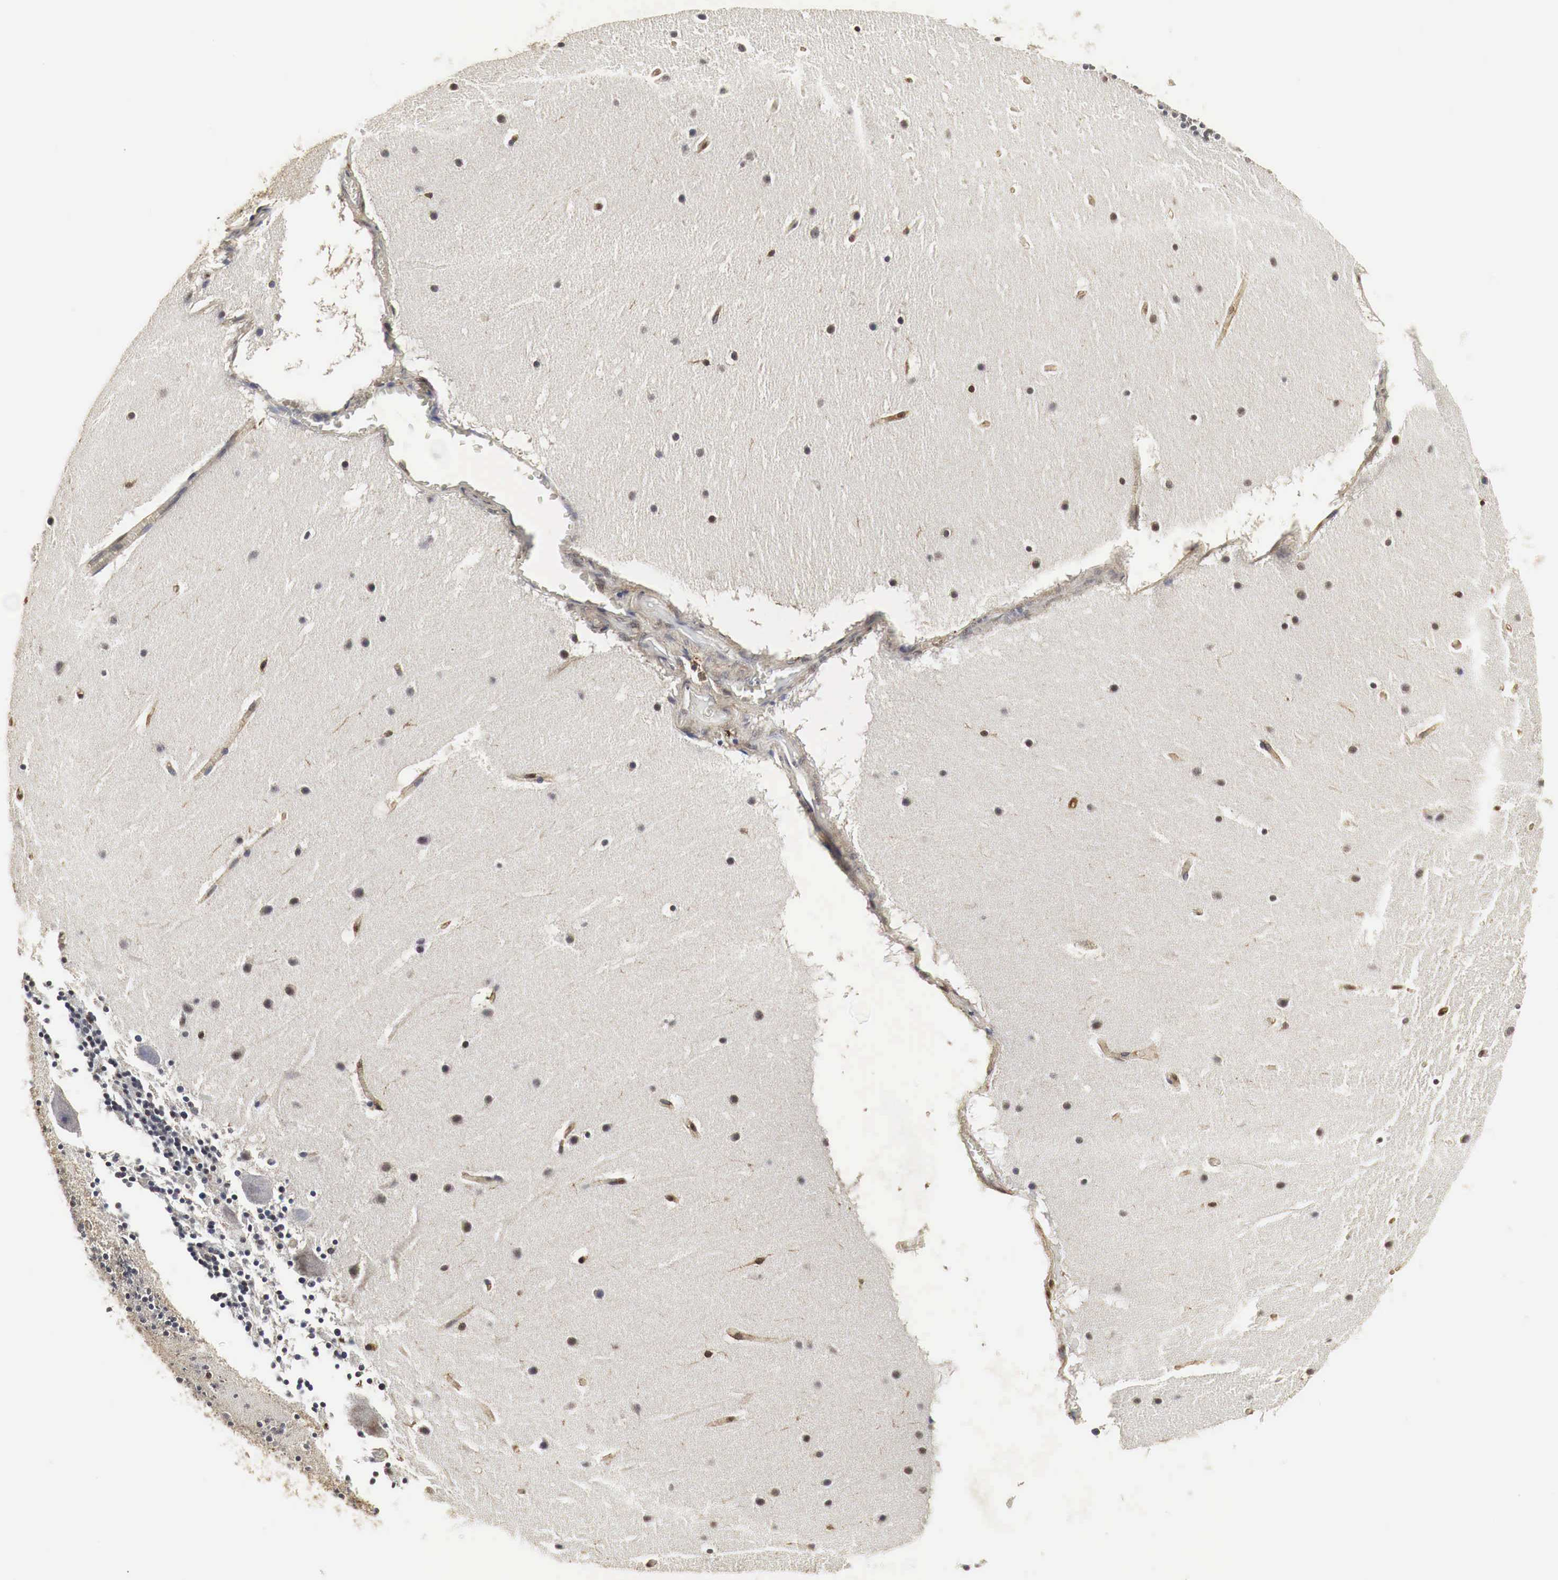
{"staining": {"intensity": "weak", "quantity": "25%-75%", "location": "cytoplasmic/membranous"}, "tissue": "cerebellum", "cell_type": "Cells in granular layer", "image_type": "normal", "snomed": [{"axis": "morphology", "description": "Normal tissue, NOS"}, {"axis": "topography", "description": "Cerebellum"}], "caption": "Cells in granular layer demonstrate low levels of weak cytoplasmic/membranous staining in approximately 25%-75% of cells in normal human cerebellum.", "gene": "SPIN1", "patient": {"sex": "male", "age": 45}}